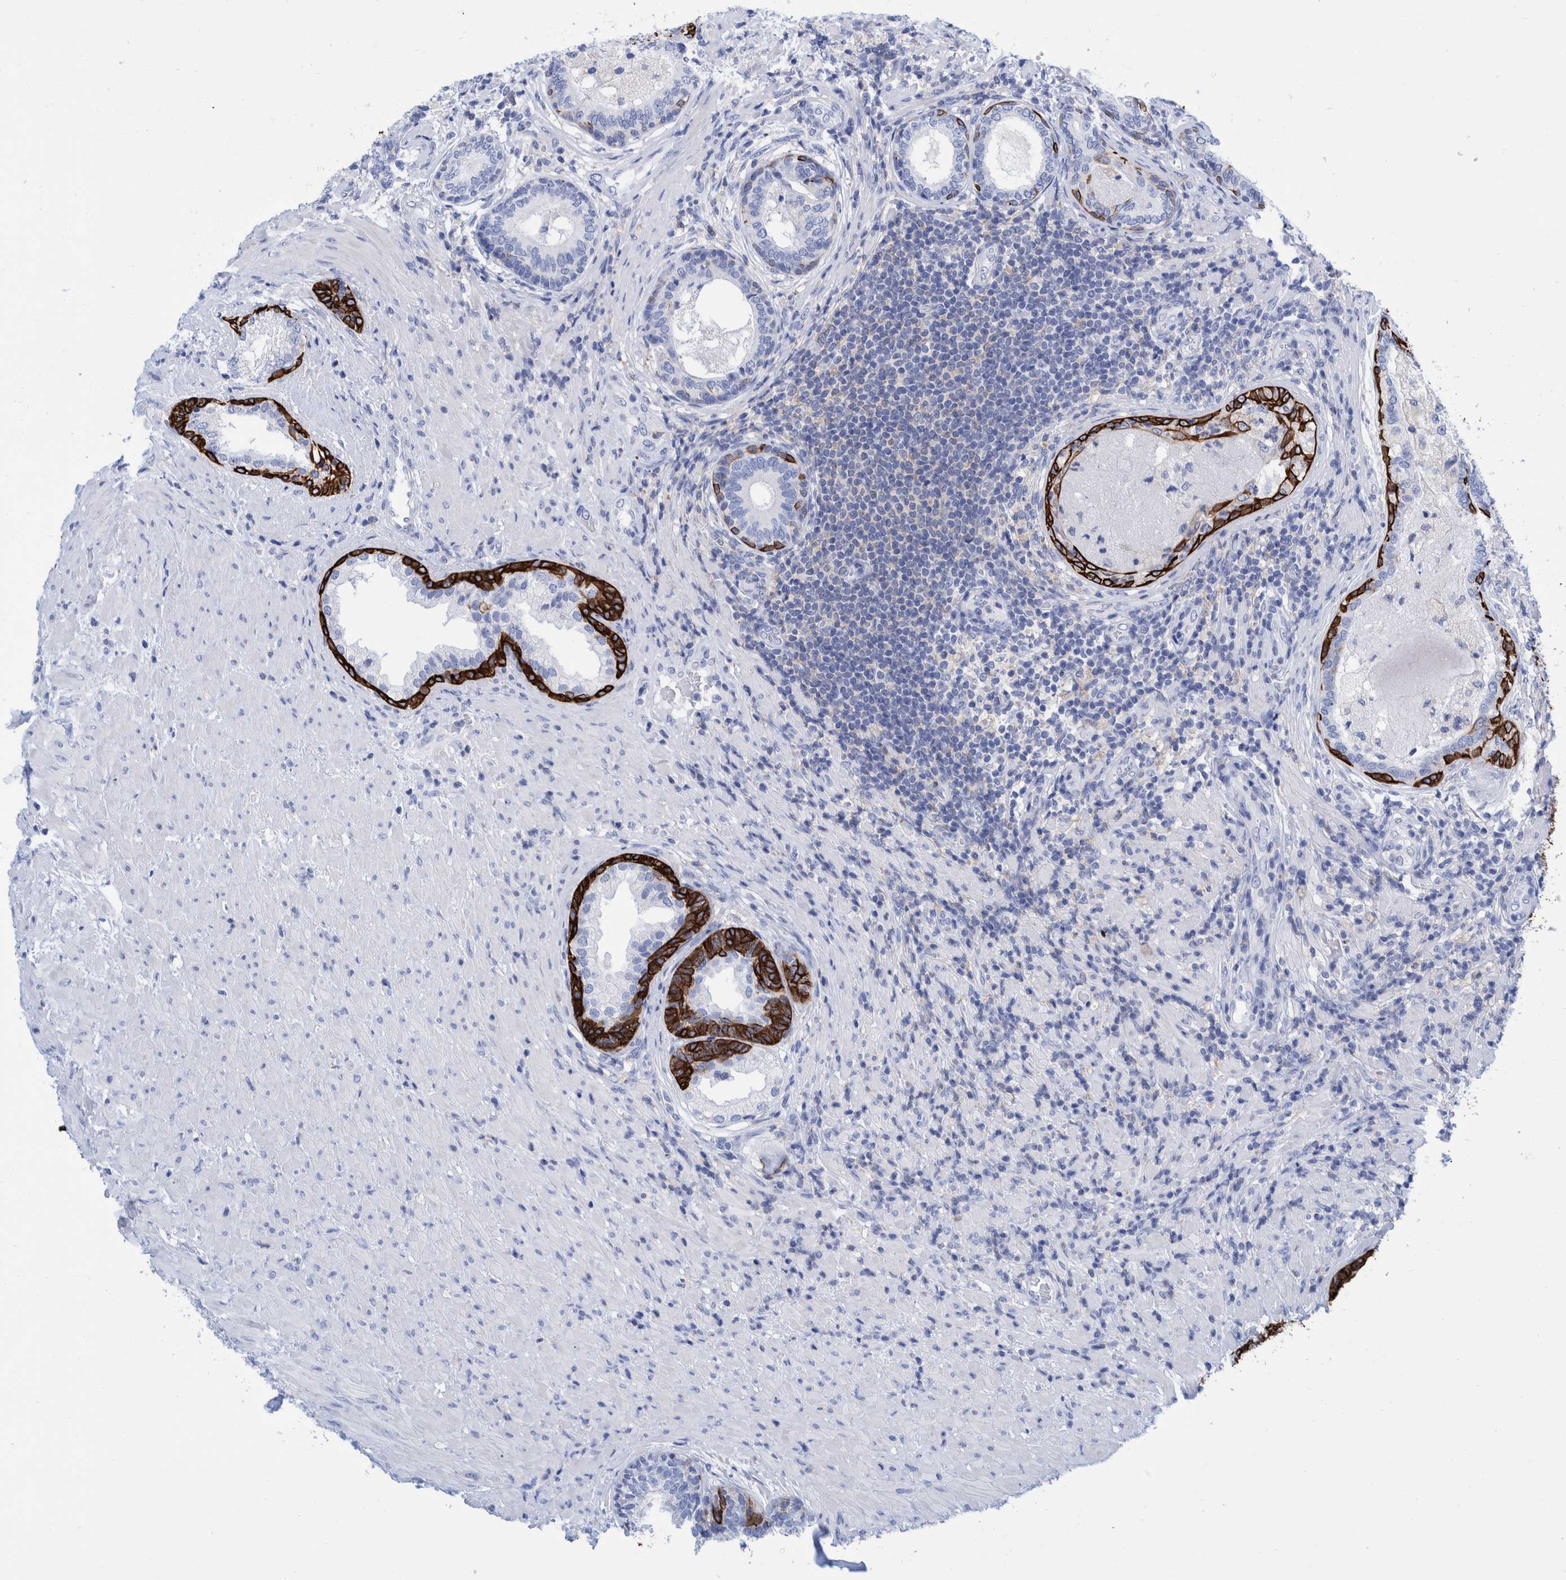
{"staining": {"intensity": "strong", "quantity": "<25%", "location": "cytoplasmic/membranous"}, "tissue": "prostate", "cell_type": "Glandular cells", "image_type": "normal", "snomed": [{"axis": "morphology", "description": "Normal tissue, NOS"}, {"axis": "topography", "description": "Prostate"}], "caption": "The image exhibits immunohistochemical staining of normal prostate. There is strong cytoplasmic/membranous staining is identified in about <25% of glandular cells. The protein is shown in brown color, while the nuclei are stained blue.", "gene": "KRT14", "patient": {"sex": "male", "age": 76}}